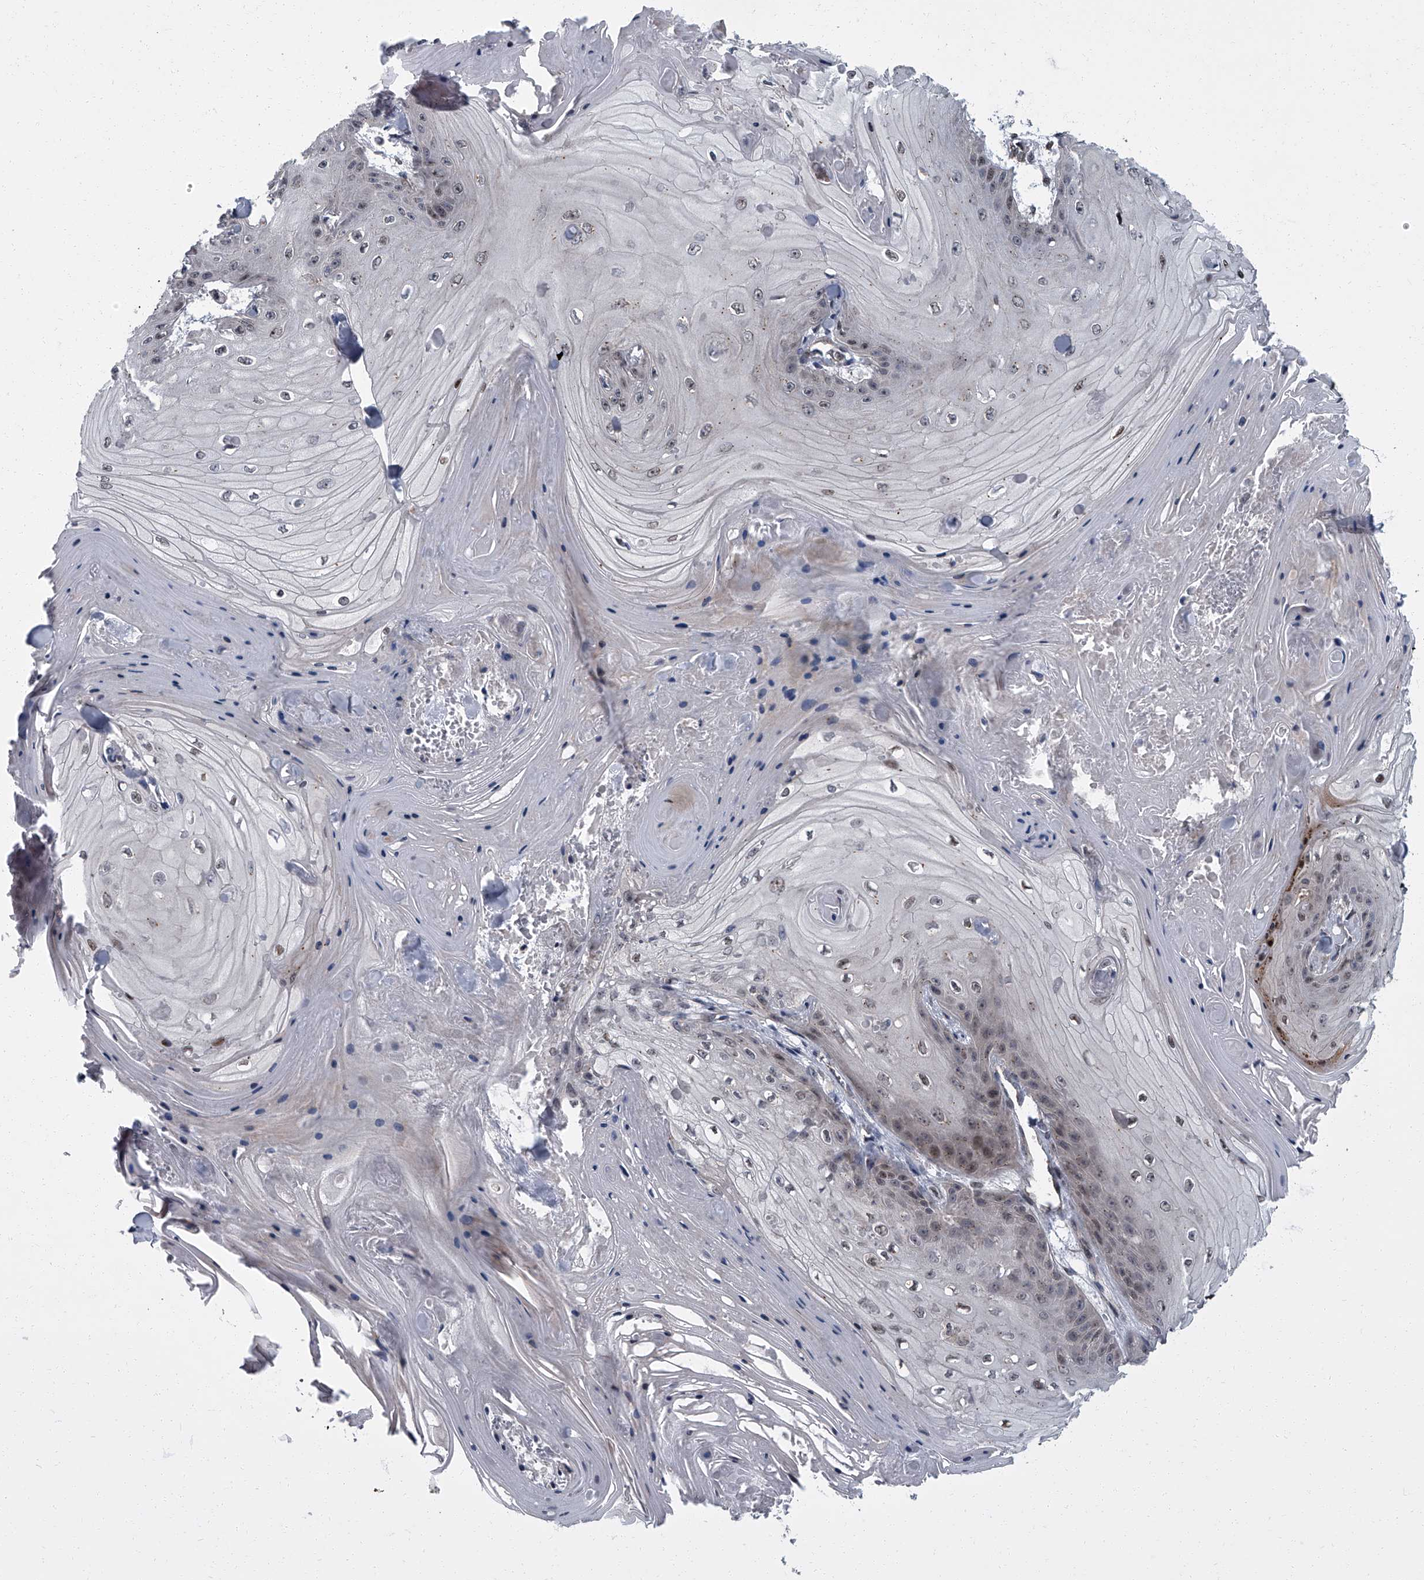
{"staining": {"intensity": "weak", "quantity": "<25%", "location": "nuclear"}, "tissue": "skin cancer", "cell_type": "Tumor cells", "image_type": "cancer", "snomed": [{"axis": "morphology", "description": "Squamous cell carcinoma, NOS"}, {"axis": "topography", "description": "Skin"}], "caption": "Skin cancer stained for a protein using immunohistochemistry (IHC) shows no positivity tumor cells.", "gene": "ZNF274", "patient": {"sex": "male", "age": 74}}